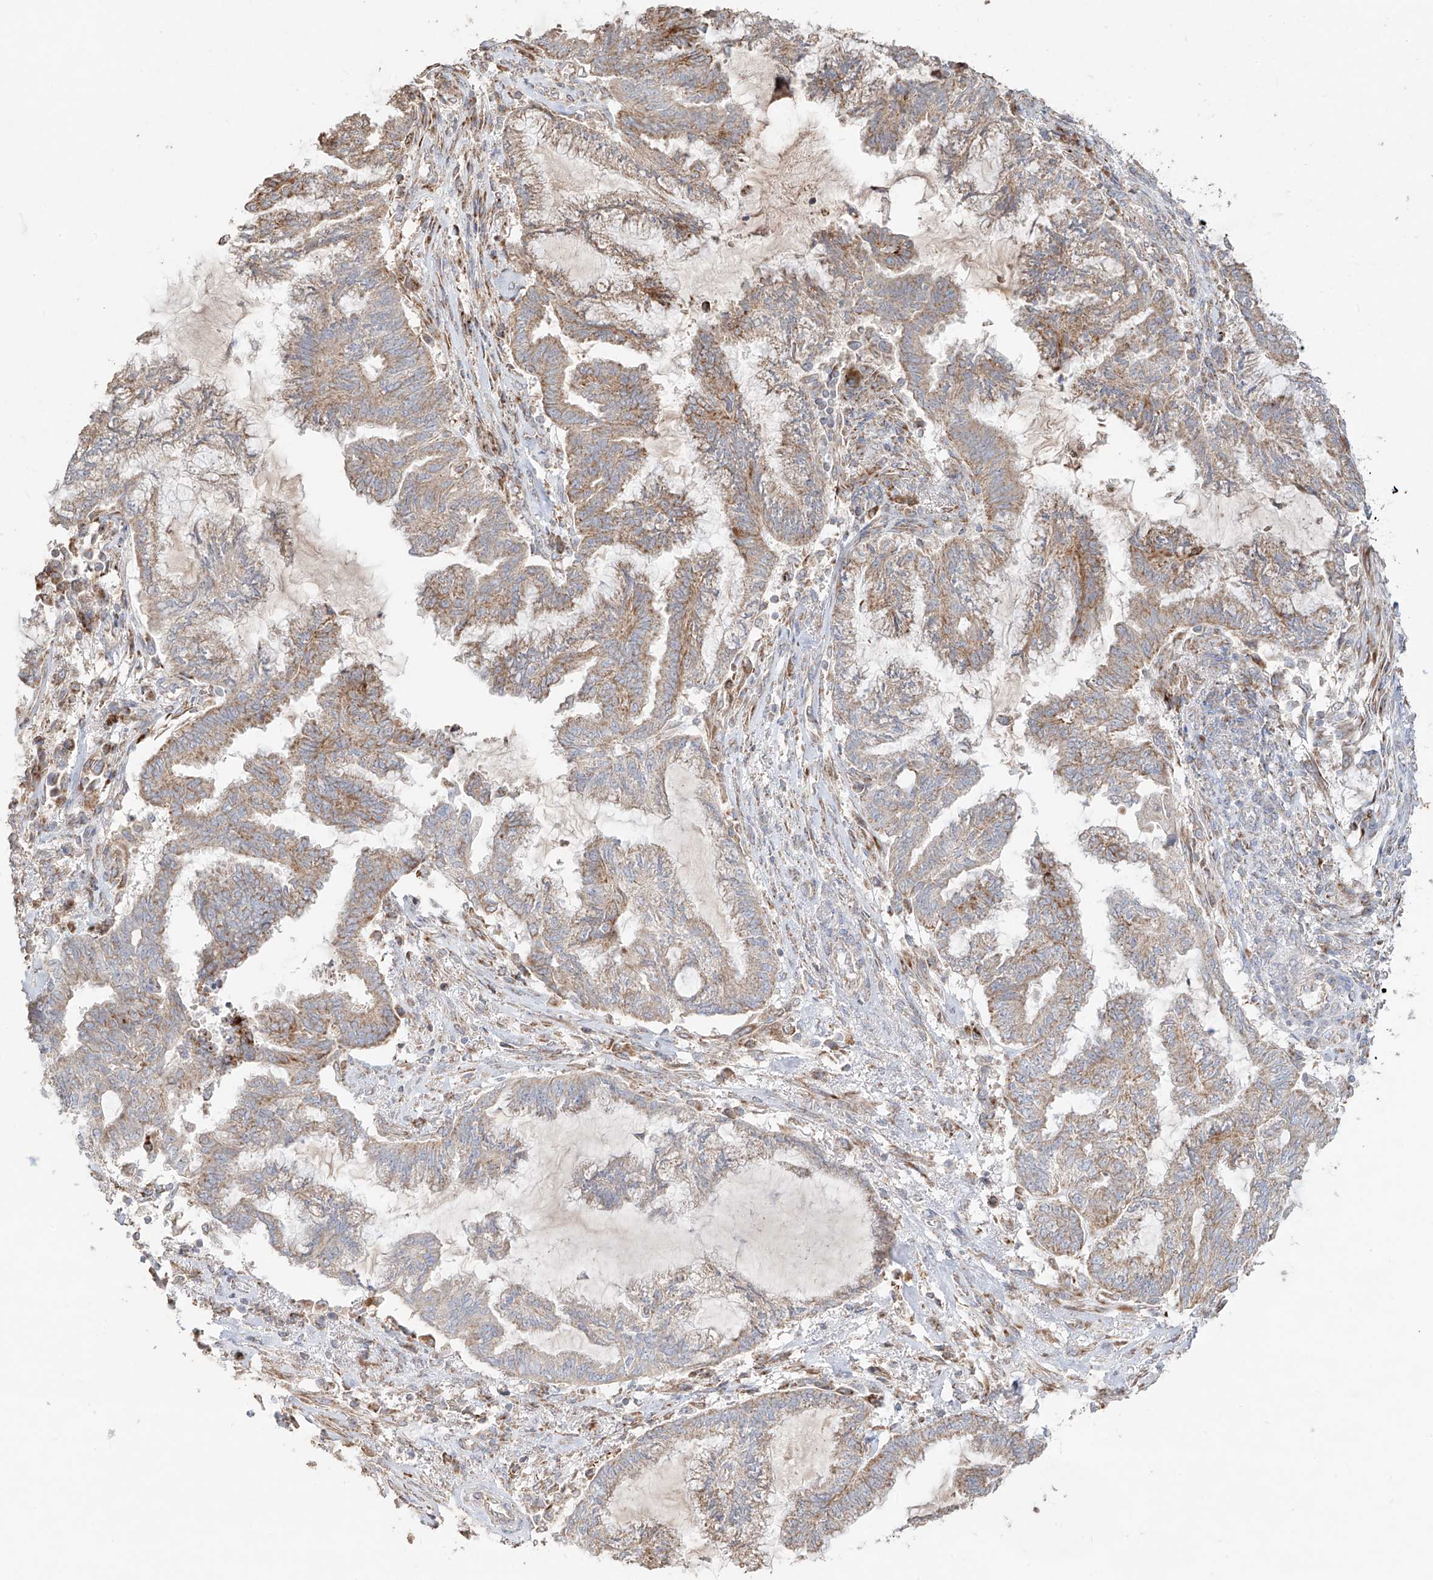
{"staining": {"intensity": "moderate", "quantity": "25%-75%", "location": "cytoplasmic/membranous"}, "tissue": "endometrial cancer", "cell_type": "Tumor cells", "image_type": "cancer", "snomed": [{"axis": "morphology", "description": "Adenocarcinoma, NOS"}, {"axis": "topography", "description": "Endometrium"}], "caption": "Immunohistochemical staining of adenocarcinoma (endometrial) demonstrates medium levels of moderate cytoplasmic/membranous protein staining in about 25%-75% of tumor cells. The staining is performed using DAB brown chromogen to label protein expression. The nuclei are counter-stained blue using hematoxylin.", "gene": "COLGALT2", "patient": {"sex": "female", "age": 86}}